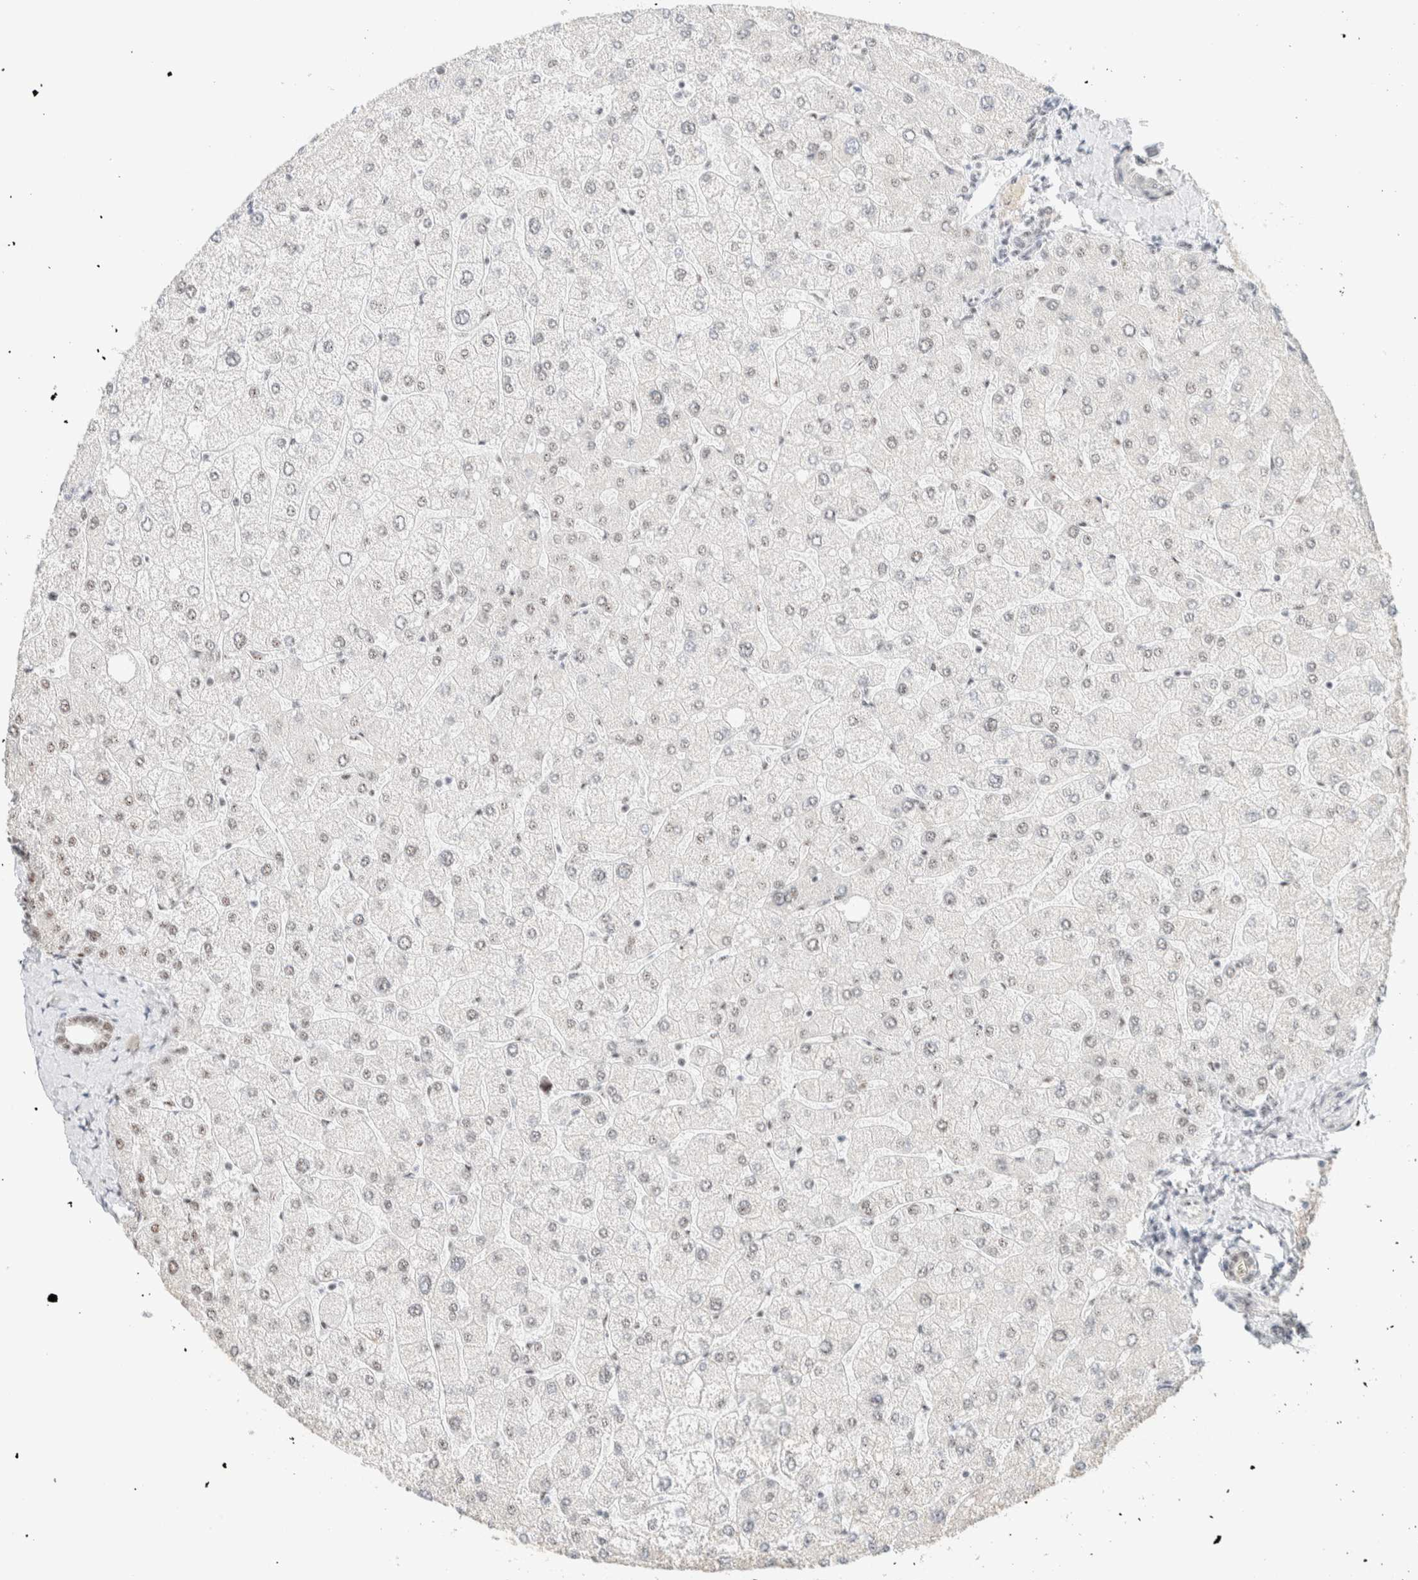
{"staining": {"intensity": "weak", "quantity": "<25%", "location": "nuclear"}, "tissue": "liver", "cell_type": "Cholangiocytes", "image_type": "normal", "snomed": [{"axis": "morphology", "description": "Normal tissue, NOS"}, {"axis": "topography", "description": "Liver"}], "caption": "The histopathology image demonstrates no staining of cholangiocytes in normal liver. (Stains: DAB (3,3'-diaminobenzidine) IHC with hematoxylin counter stain, Microscopy: brightfield microscopy at high magnification).", "gene": "SON", "patient": {"sex": "male", "age": 55}}